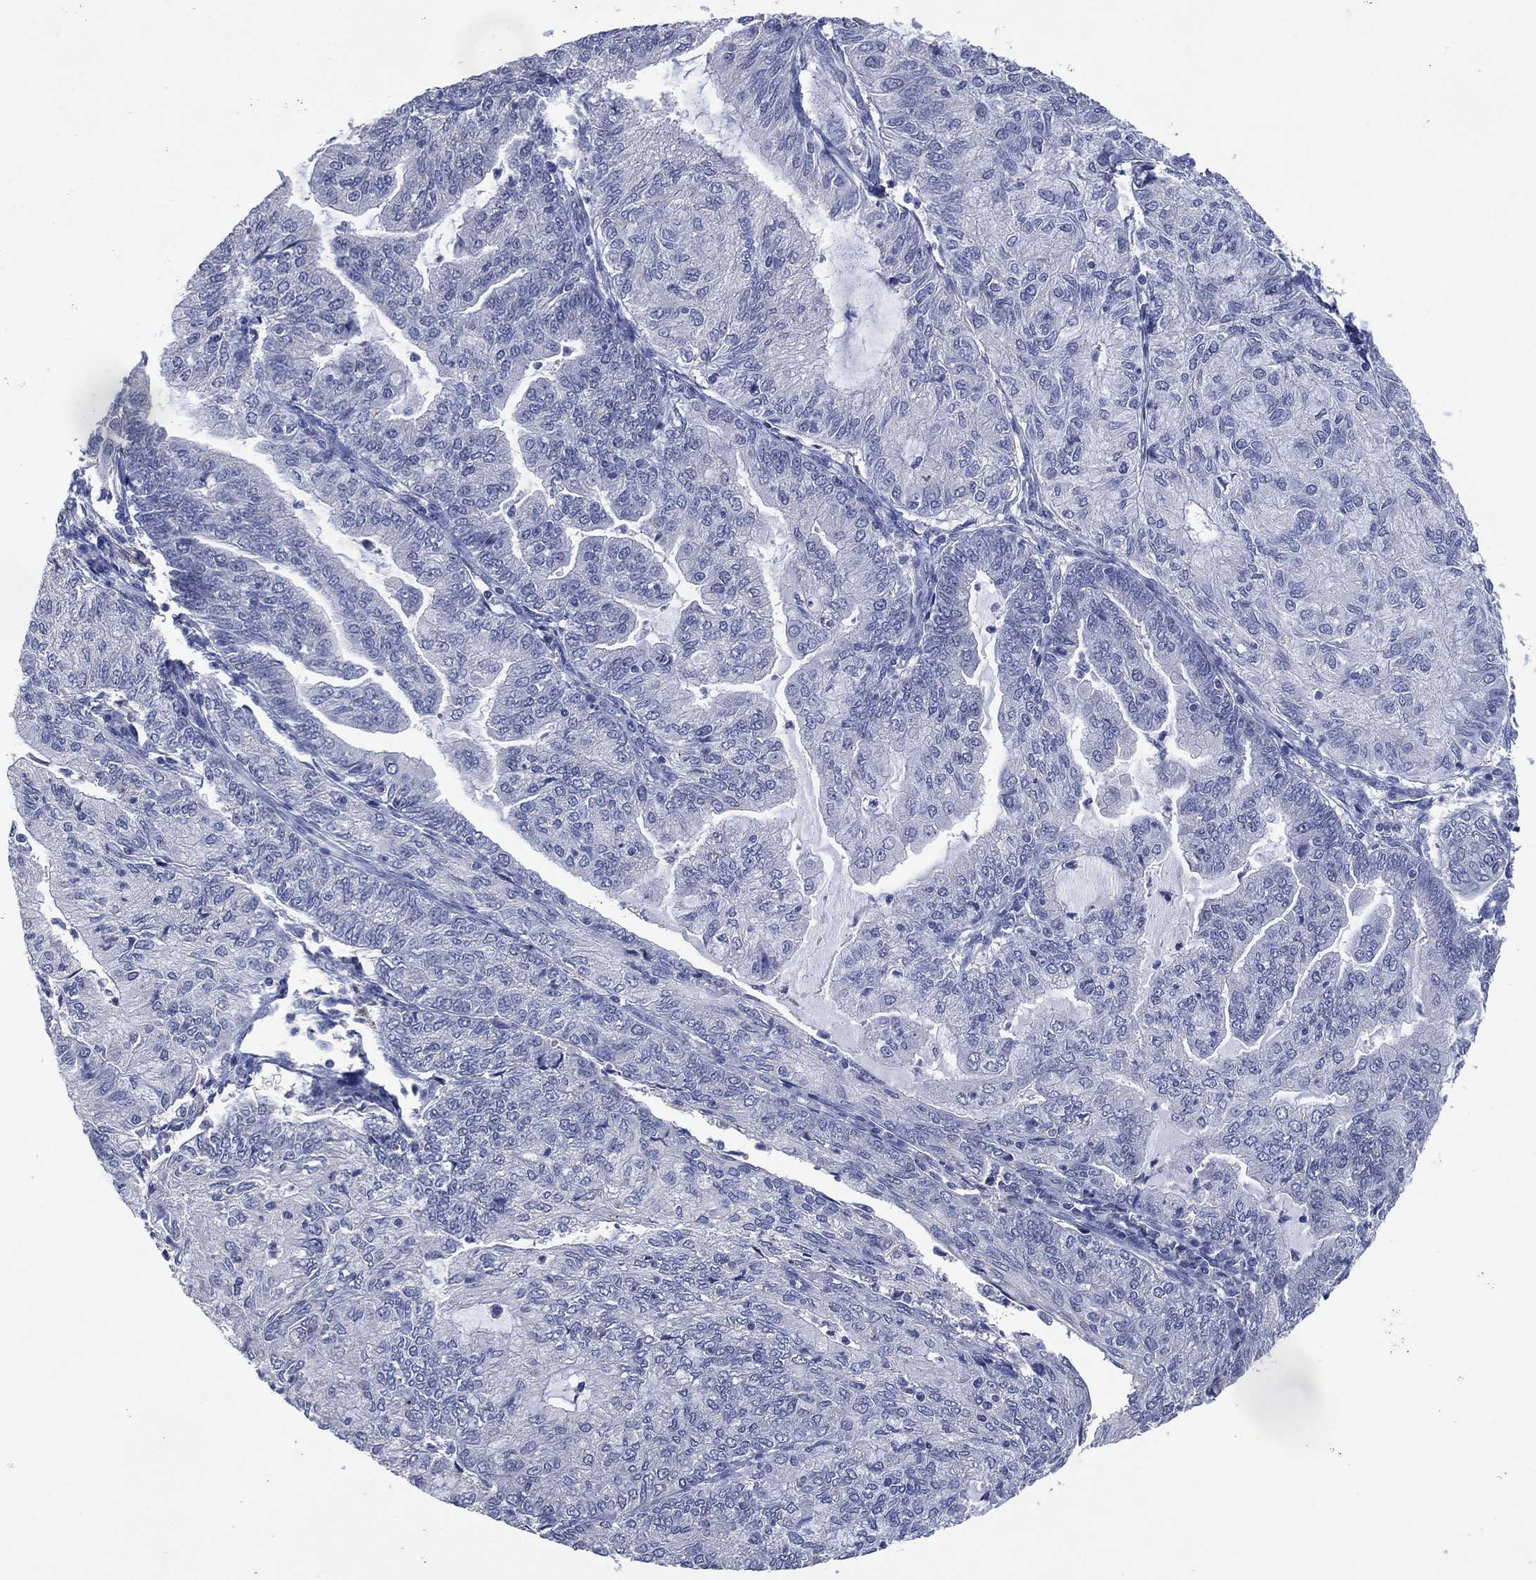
{"staining": {"intensity": "negative", "quantity": "none", "location": "none"}, "tissue": "endometrial cancer", "cell_type": "Tumor cells", "image_type": "cancer", "snomed": [{"axis": "morphology", "description": "Adenocarcinoma, NOS"}, {"axis": "topography", "description": "Endometrium"}], "caption": "Tumor cells show no significant protein positivity in endometrial cancer.", "gene": "FSCN2", "patient": {"sex": "female", "age": 82}}